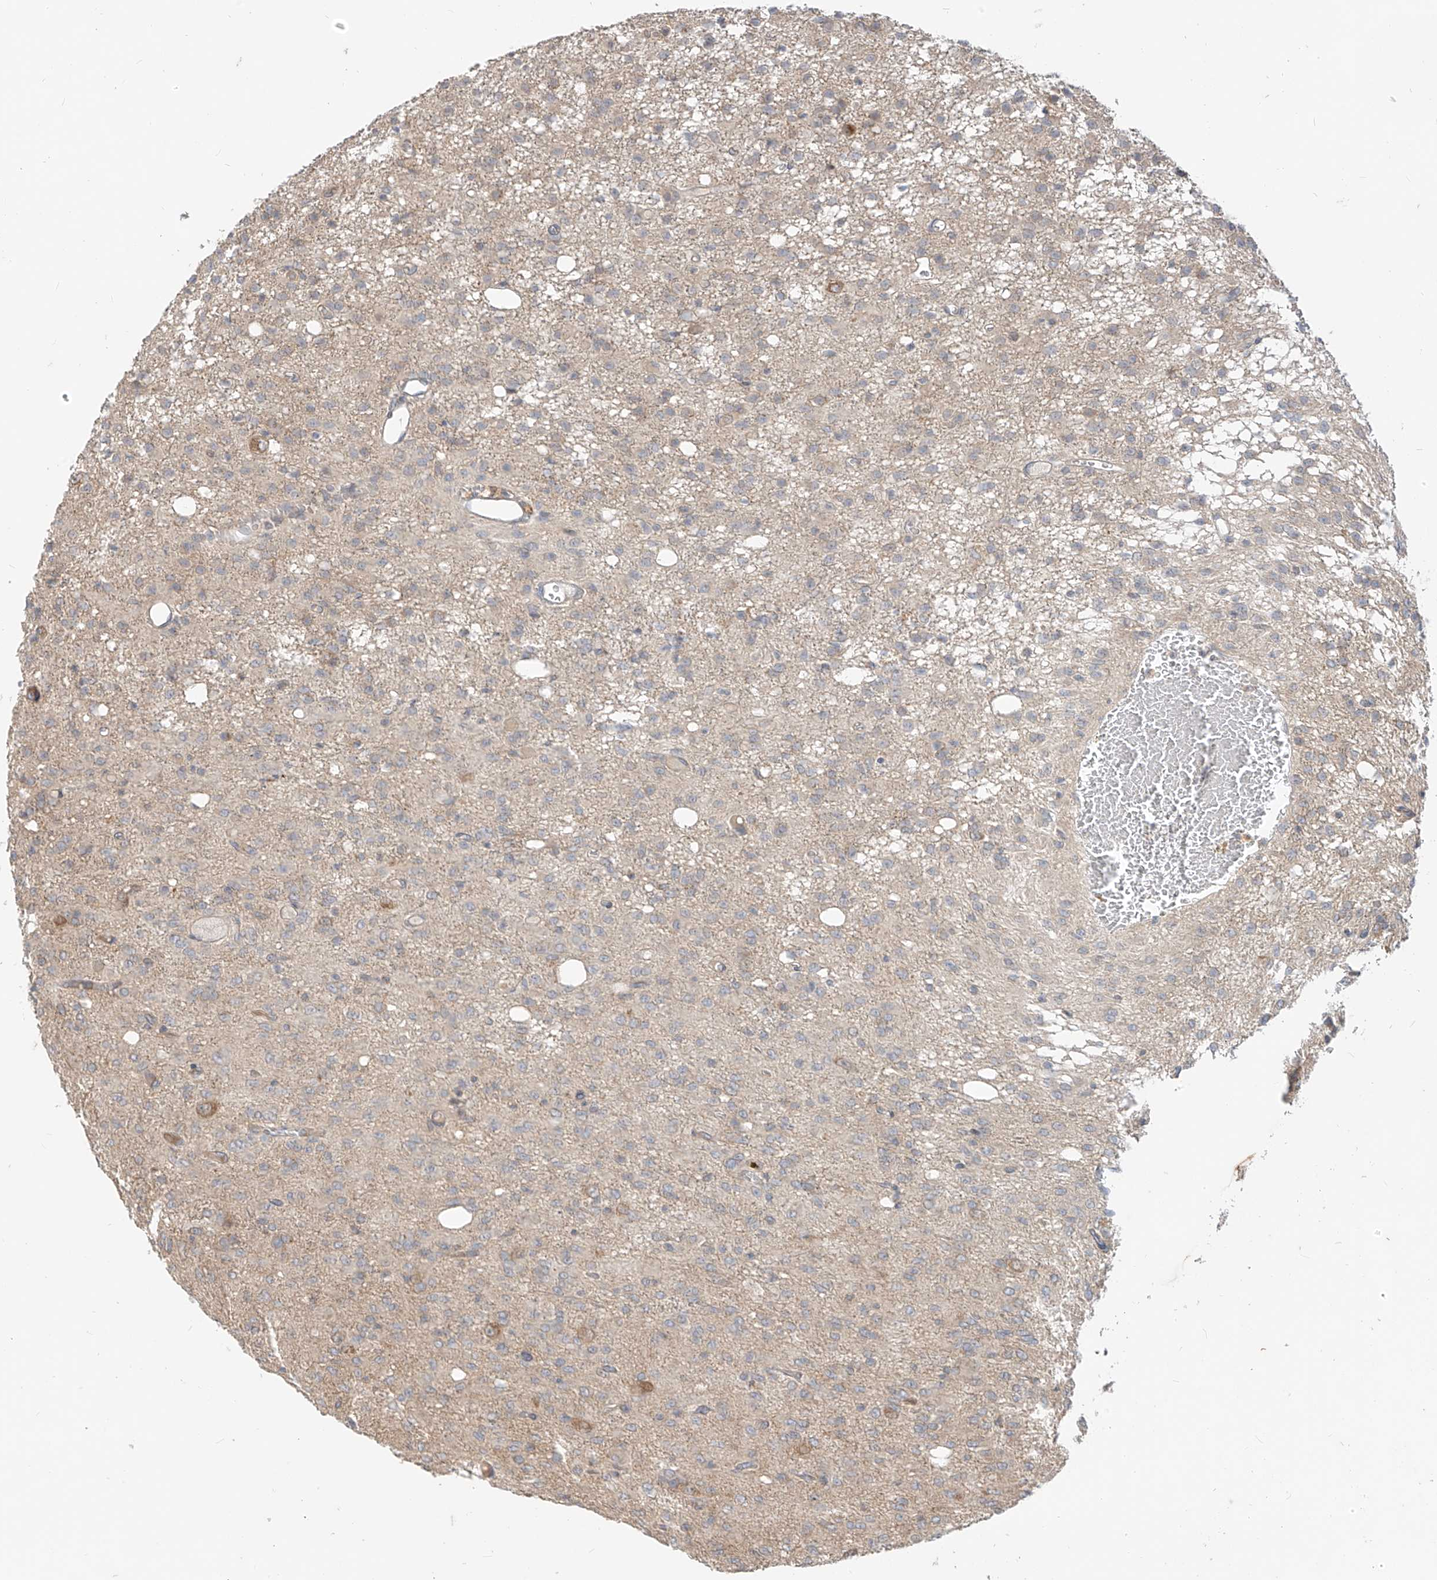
{"staining": {"intensity": "negative", "quantity": "none", "location": "none"}, "tissue": "glioma", "cell_type": "Tumor cells", "image_type": "cancer", "snomed": [{"axis": "morphology", "description": "Glioma, malignant, High grade"}, {"axis": "topography", "description": "Brain"}], "caption": "An image of glioma stained for a protein exhibits no brown staining in tumor cells.", "gene": "MTUS2", "patient": {"sex": "female", "age": 59}}